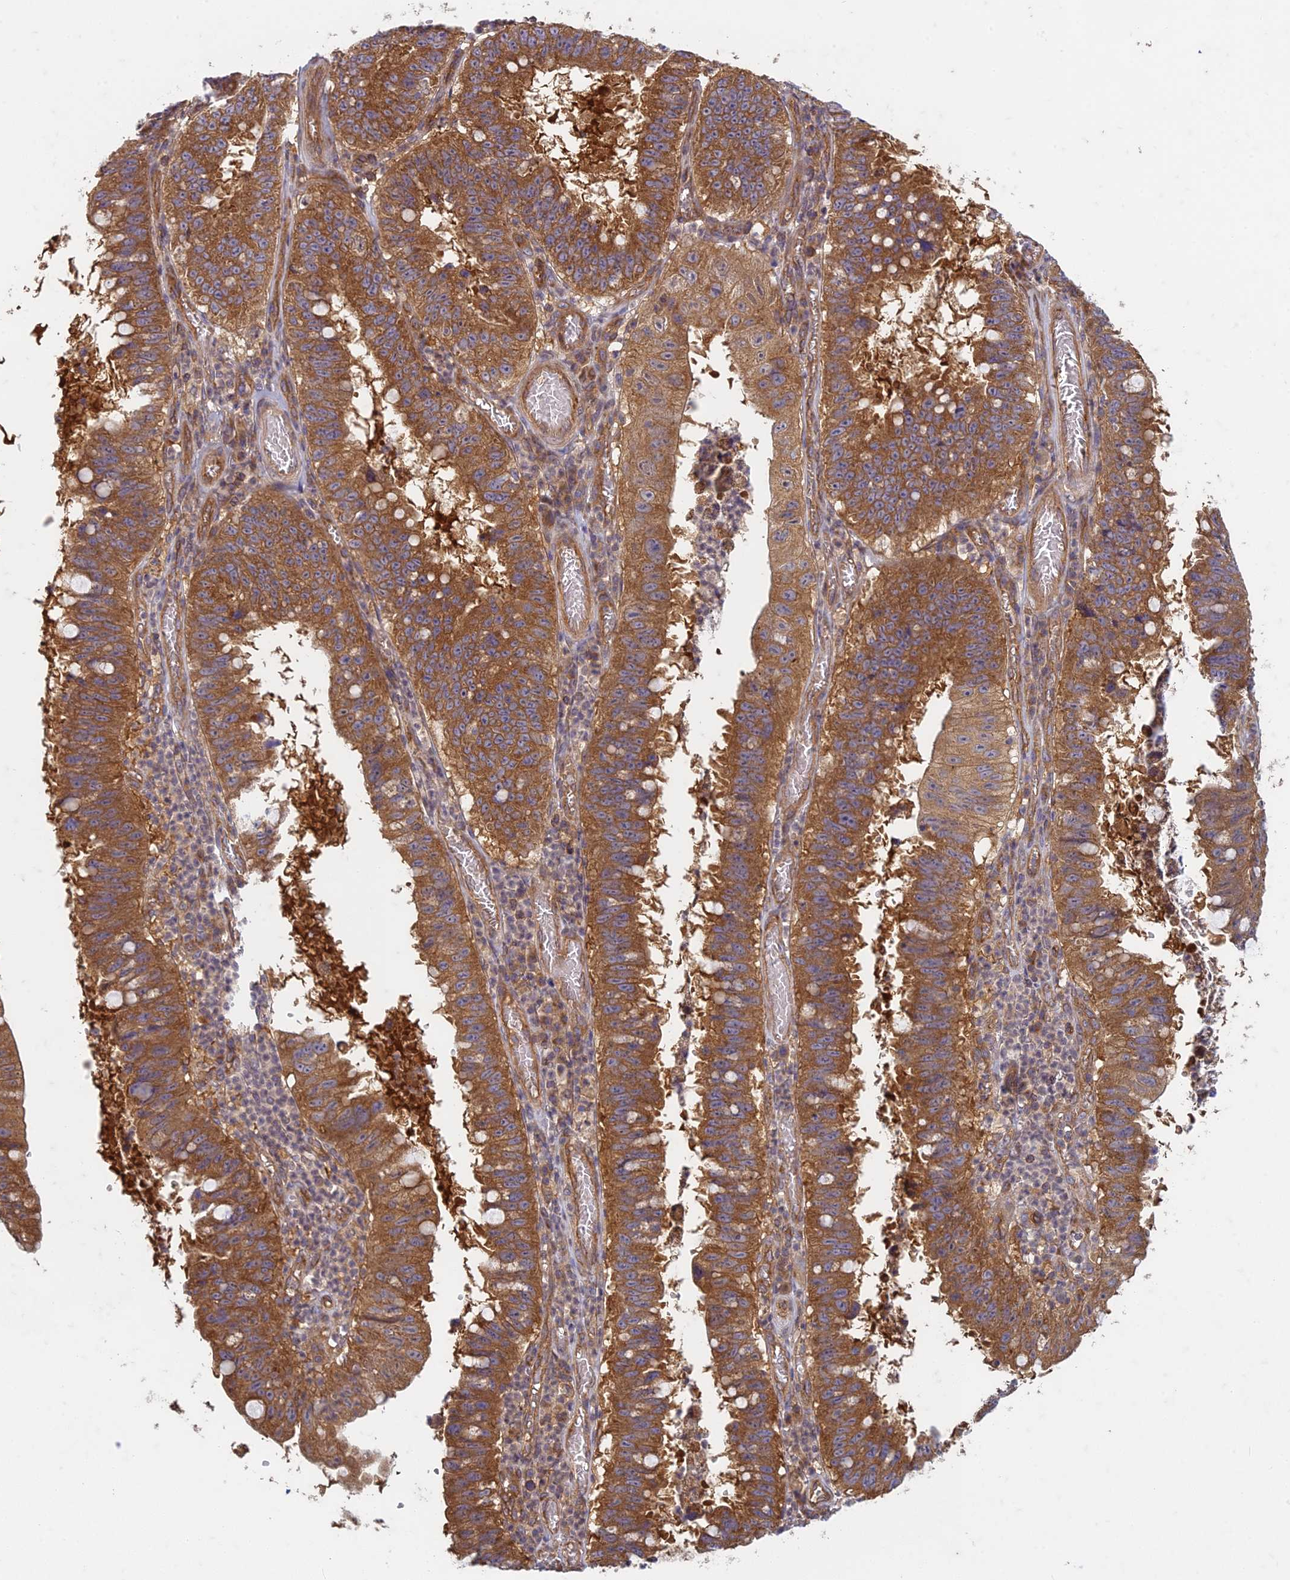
{"staining": {"intensity": "strong", "quantity": ">75%", "location": "cytoplasmic/membranous"}, "tissue": "stomach cancer", "cell_type": "Tumor cells", "image_type": "cancer", "snomed": [{"axis": "morphology", "description": "Adenocarcinoma, NOS"}, {"axis": "topography", "description": "Stomach"}], "caption": "Tumor cells reveal high levels of strong cytoplasmic/membranous positivity in approximately >75% of cells in stomach cancer (adenocarcinoma). The protein is shown in brown color, while the nuclei are stained blue.", "gene": "TCF25", "patient": {"sex": "male", "age": 59}}